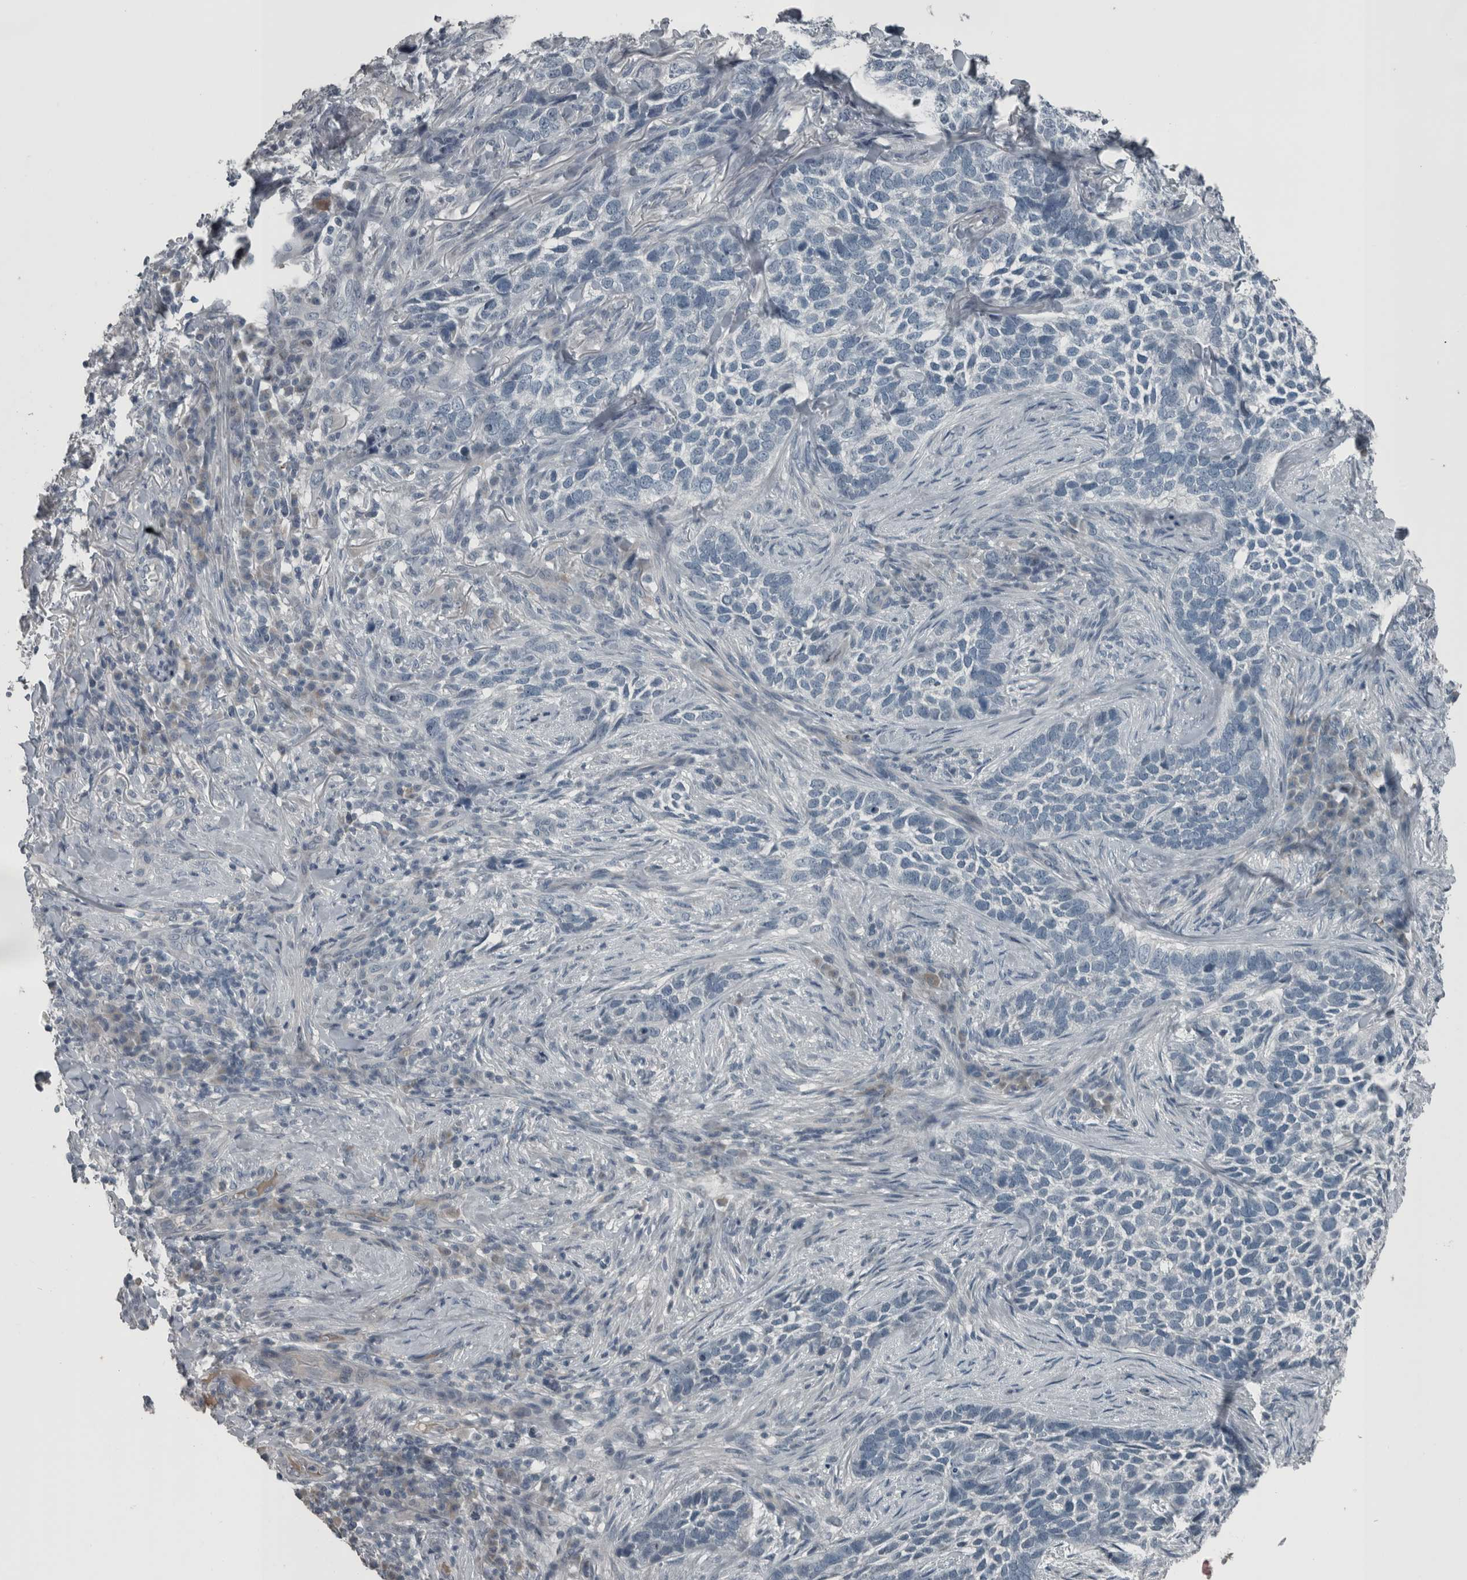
{"staining": {"intensity": "negative", "quantity": "none", "location": "none"}, "tissue": "skin cancer", "cell_type": "Tumor cells", "image_type": "cancer", "snomed": [{"axis": "morphology", "description": "Basal cell carcinoma"}, {"axis": "topography", "description": "Skin"}], "caption": "A photomicrograph of basal cell carcinoma (skin) stained for a protein exhibits no brown staining in tumor cells. (DAB immunohistochemistry (IHC) with hematoxylin counter stain).", "gene": "KRT20", "patient": {"sex": "female", "age": 64}}